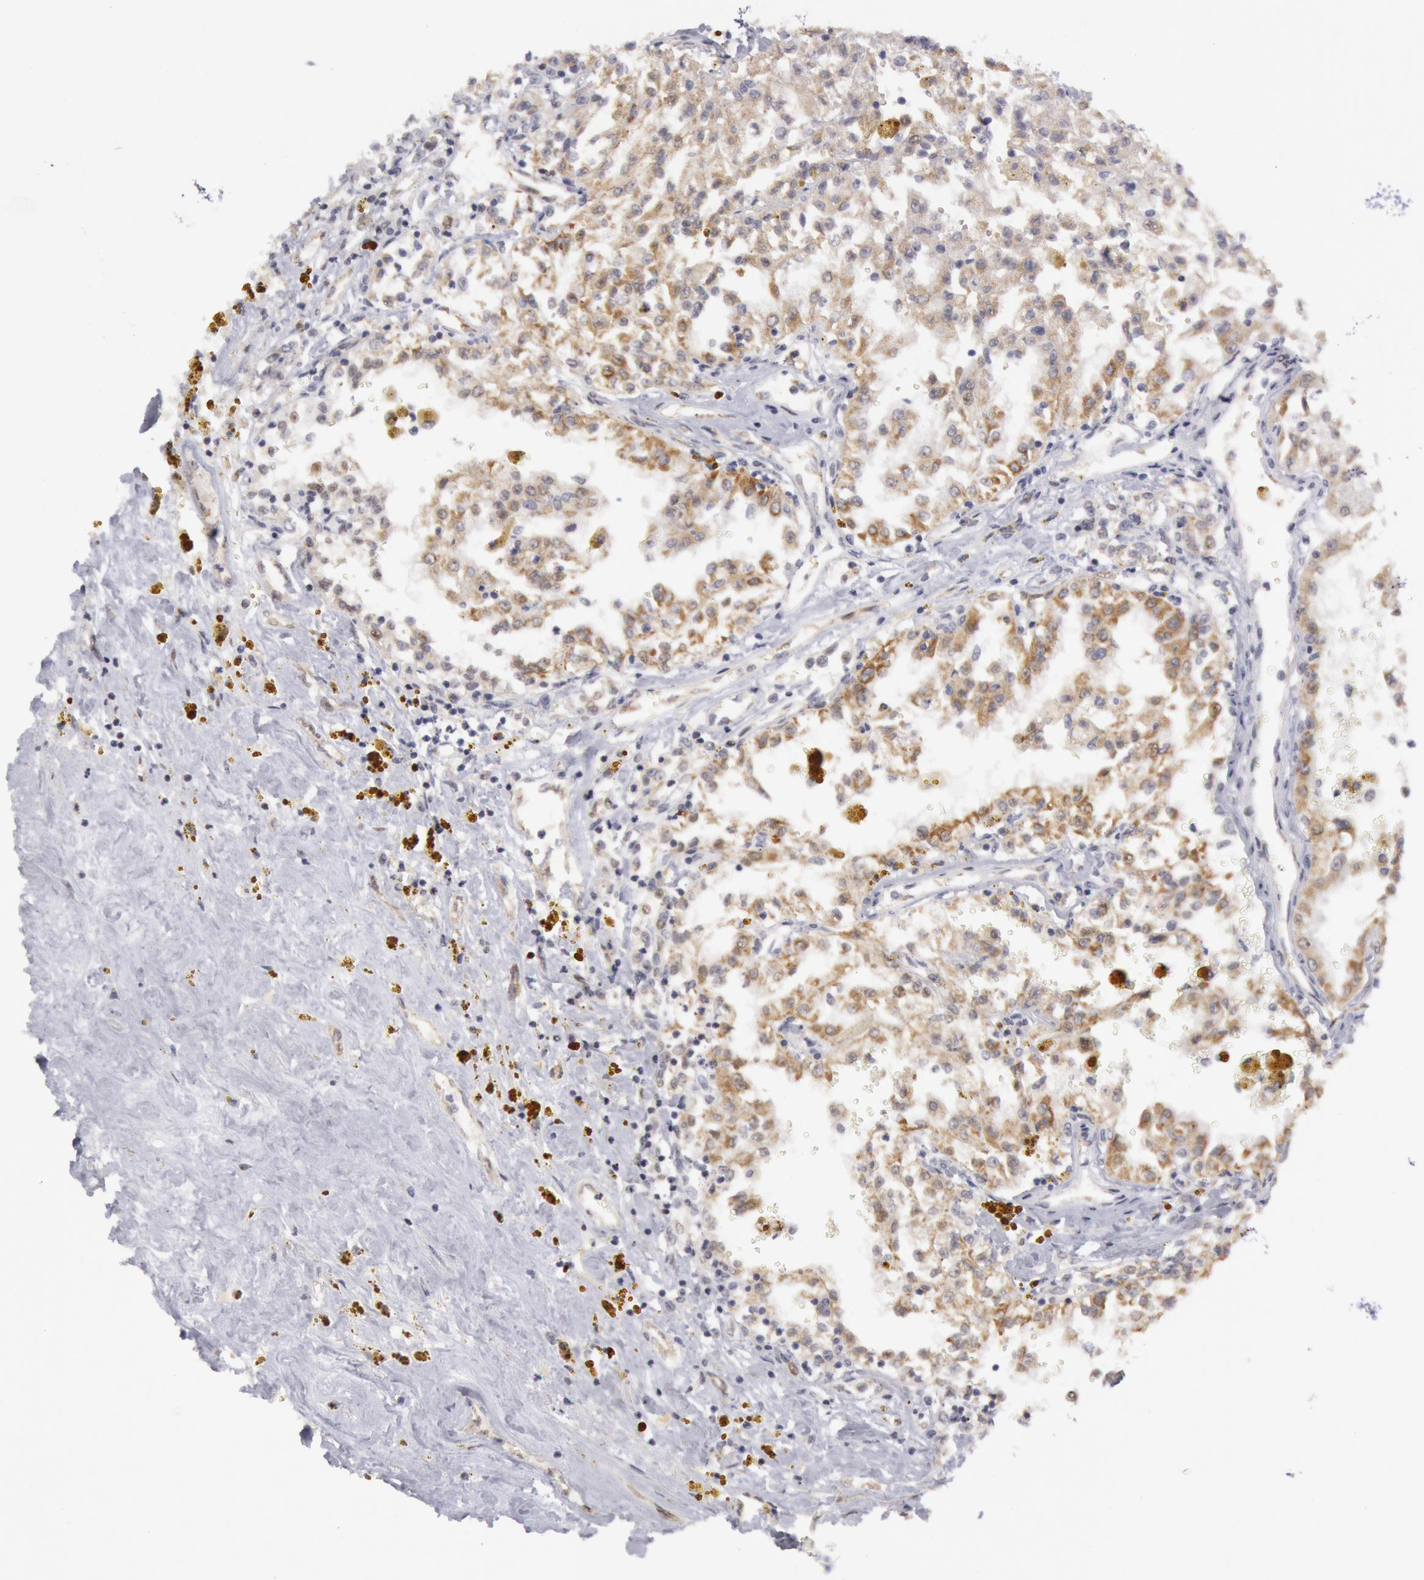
{"staining": {"intensity": "moderate", "quantity": "25%-75%", "location": "cytoplasmic/membranous"}, "tissue": "renal cancer", "cell_type": "Tumor cells", "image_type": "cancer", "snomed": [{"axis": "morphology", "description": "Adenocarcinoma, NOS"}, {"axis": "topography", "description": "Kidney"}], "caption": "Approximately 25%-75% of tumor cells in human renal cancer exhibit moderate cytoplasmic/membranous protein positivity as visualized by brown immunohistochemical staining.", "gene": "JOSD1", "patient": {"sex": "male", "age": 78}}